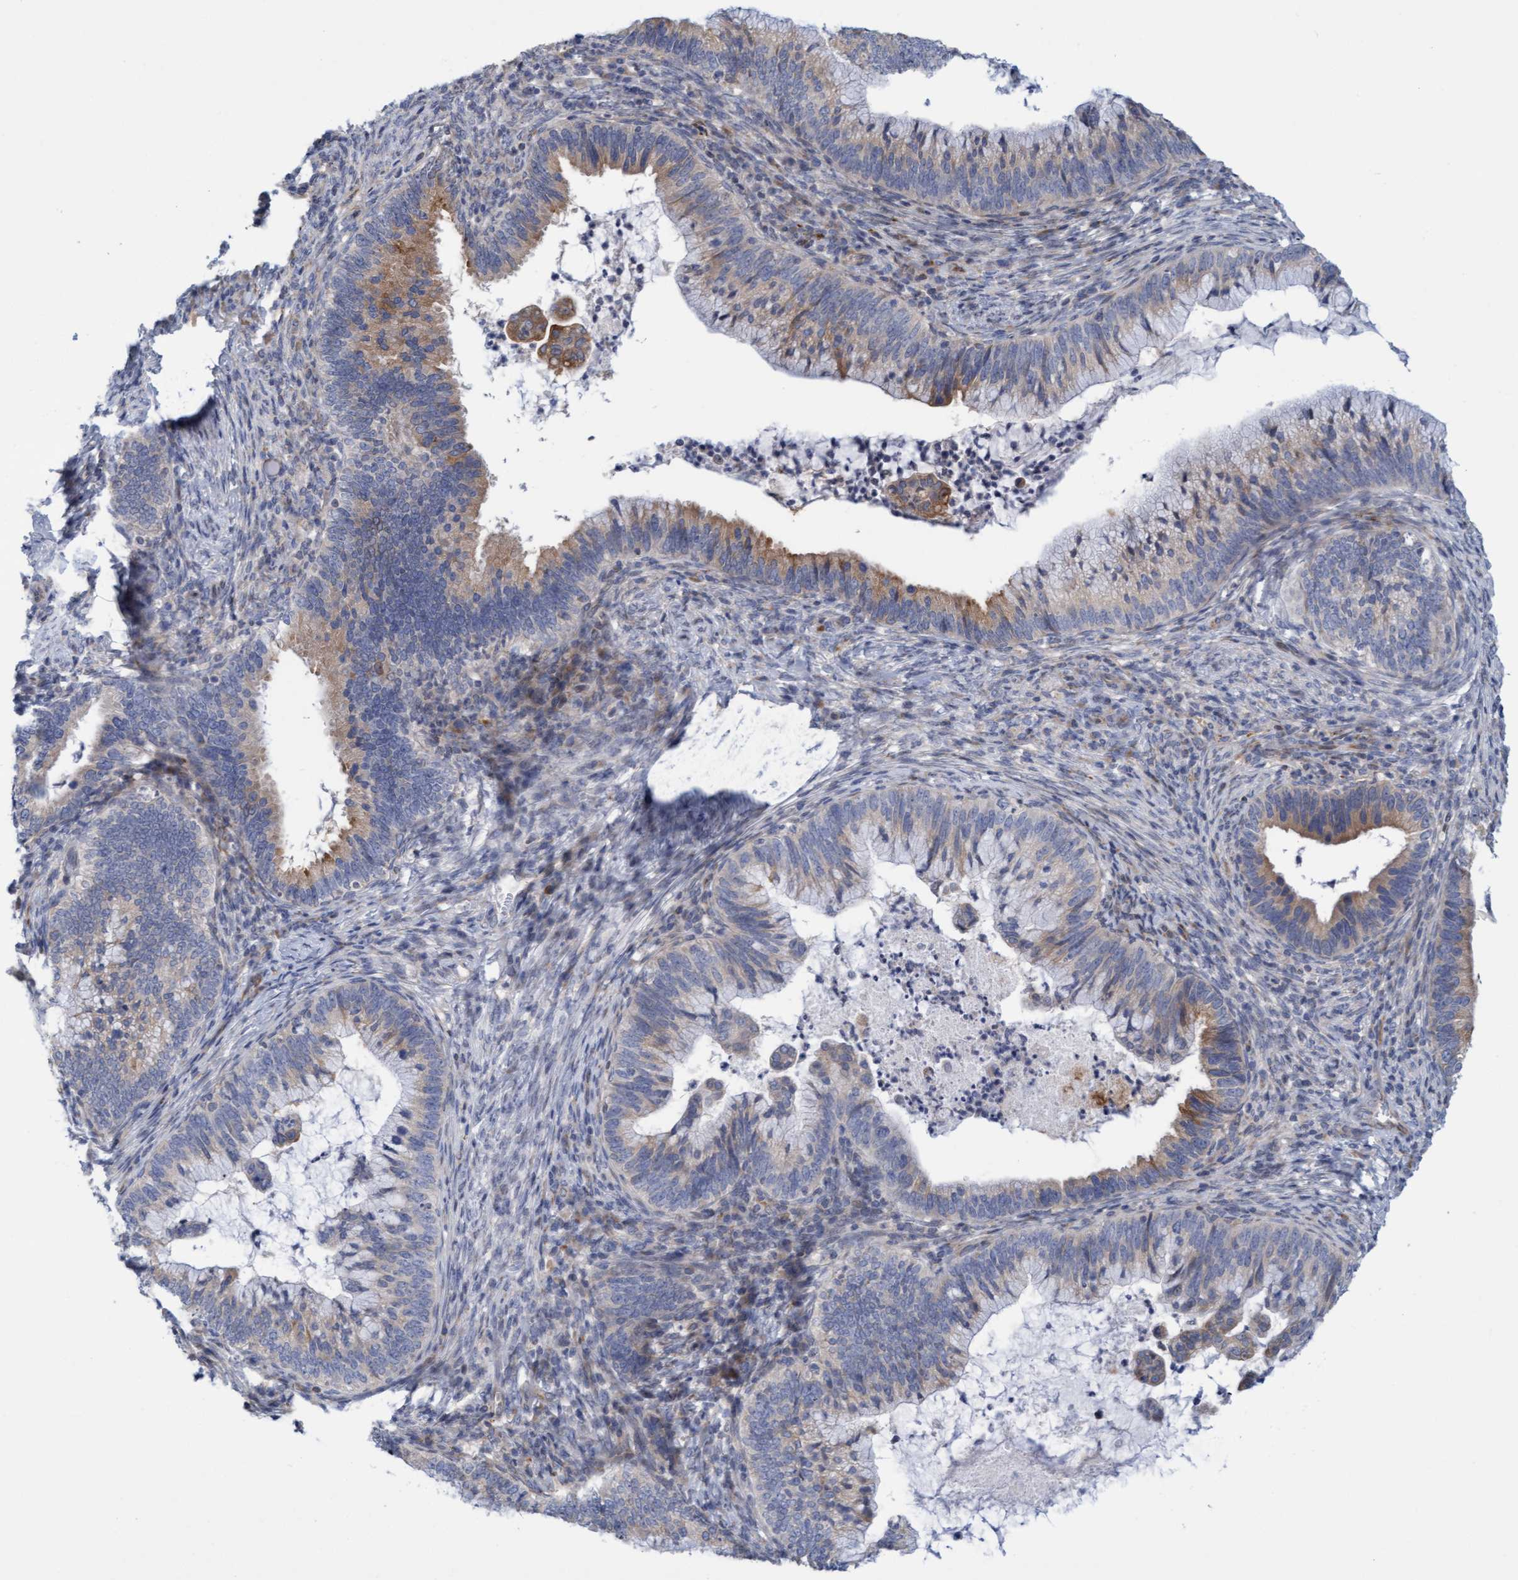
{"staining": {"intensity": "weak", "quantity": "25%-75%", "location": "cytoplasmic/membranous"}, "tissue": "cervical cancer", "cell_type": "Tumor cells", "image_type": "cancer", "snomed": [{"axis": "morphology", "description": "Adenocarcinoma, NOS"}, {"axis": "topography", "description": "Cervix"}], "caption": "The micrograph displays immunohistochemical staining of cervical cancer (adenocarcinoma). There is weak cytoplasmic/membranous expression is appreciated in approximately 25%-75% of tumor cells.", "gene": "SLC28A3", "patient": {"sex": "female", "age": 36}}